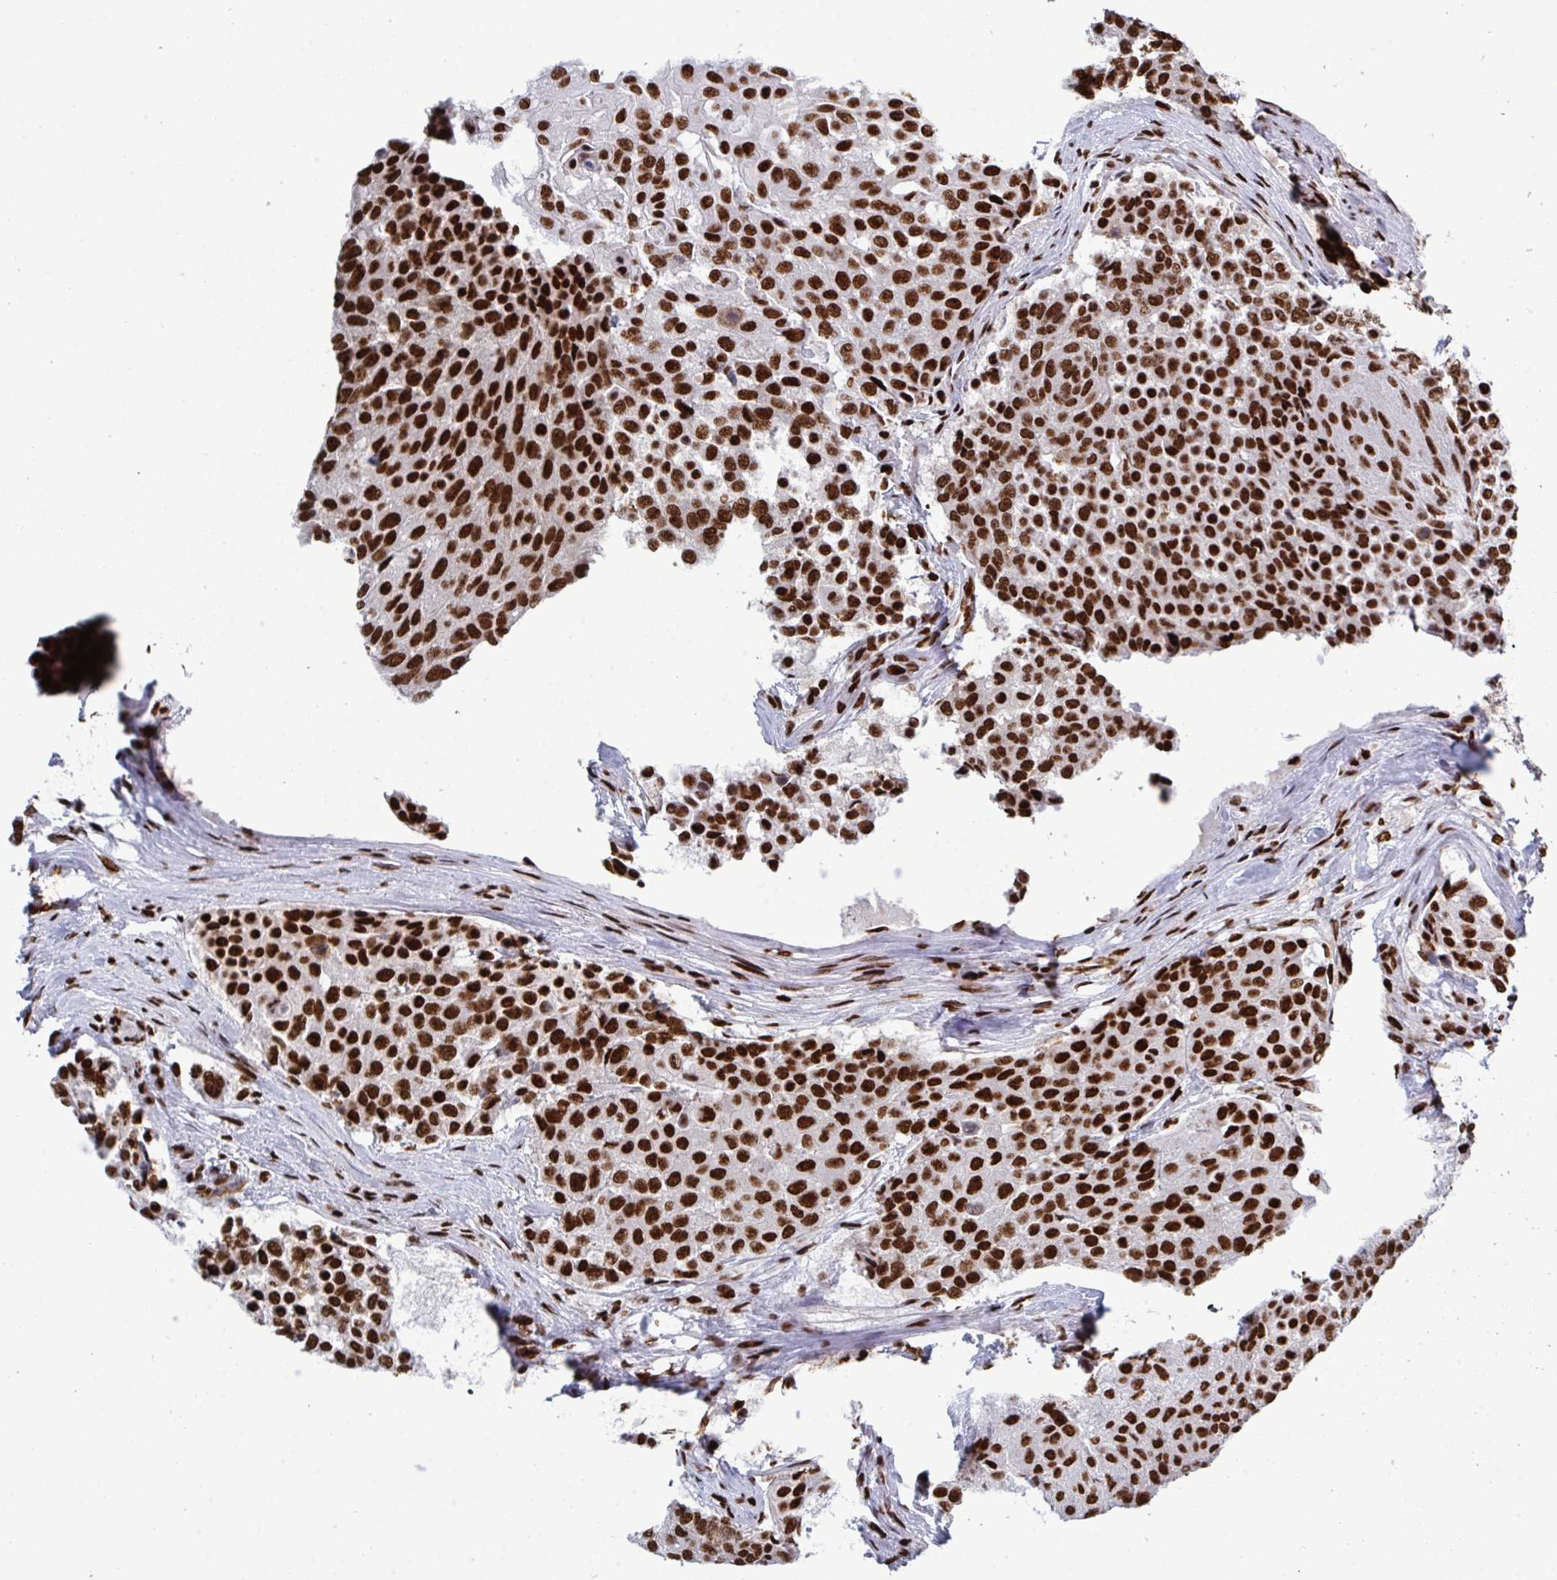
{"staining": {"intensity": "strong", "quantity": ">75%", "location": "nuclear"}, "tissue": "urothelial cancer", "cell_type": "Tumor cells", "image_type": "cancer", "snomed": [{"axis": "morphology", "description": "Urothelial carcinoma, High grade"}, {"axis": "topography", "description": "Urinary bladder"}], "caption": "A histopathology image of human urothelial cancer stained for a protein demonstrates strong nuclear brown staining in tumor cells.", "gene": "ZNF607", "patient": {"sex": "female", "age": 63}}